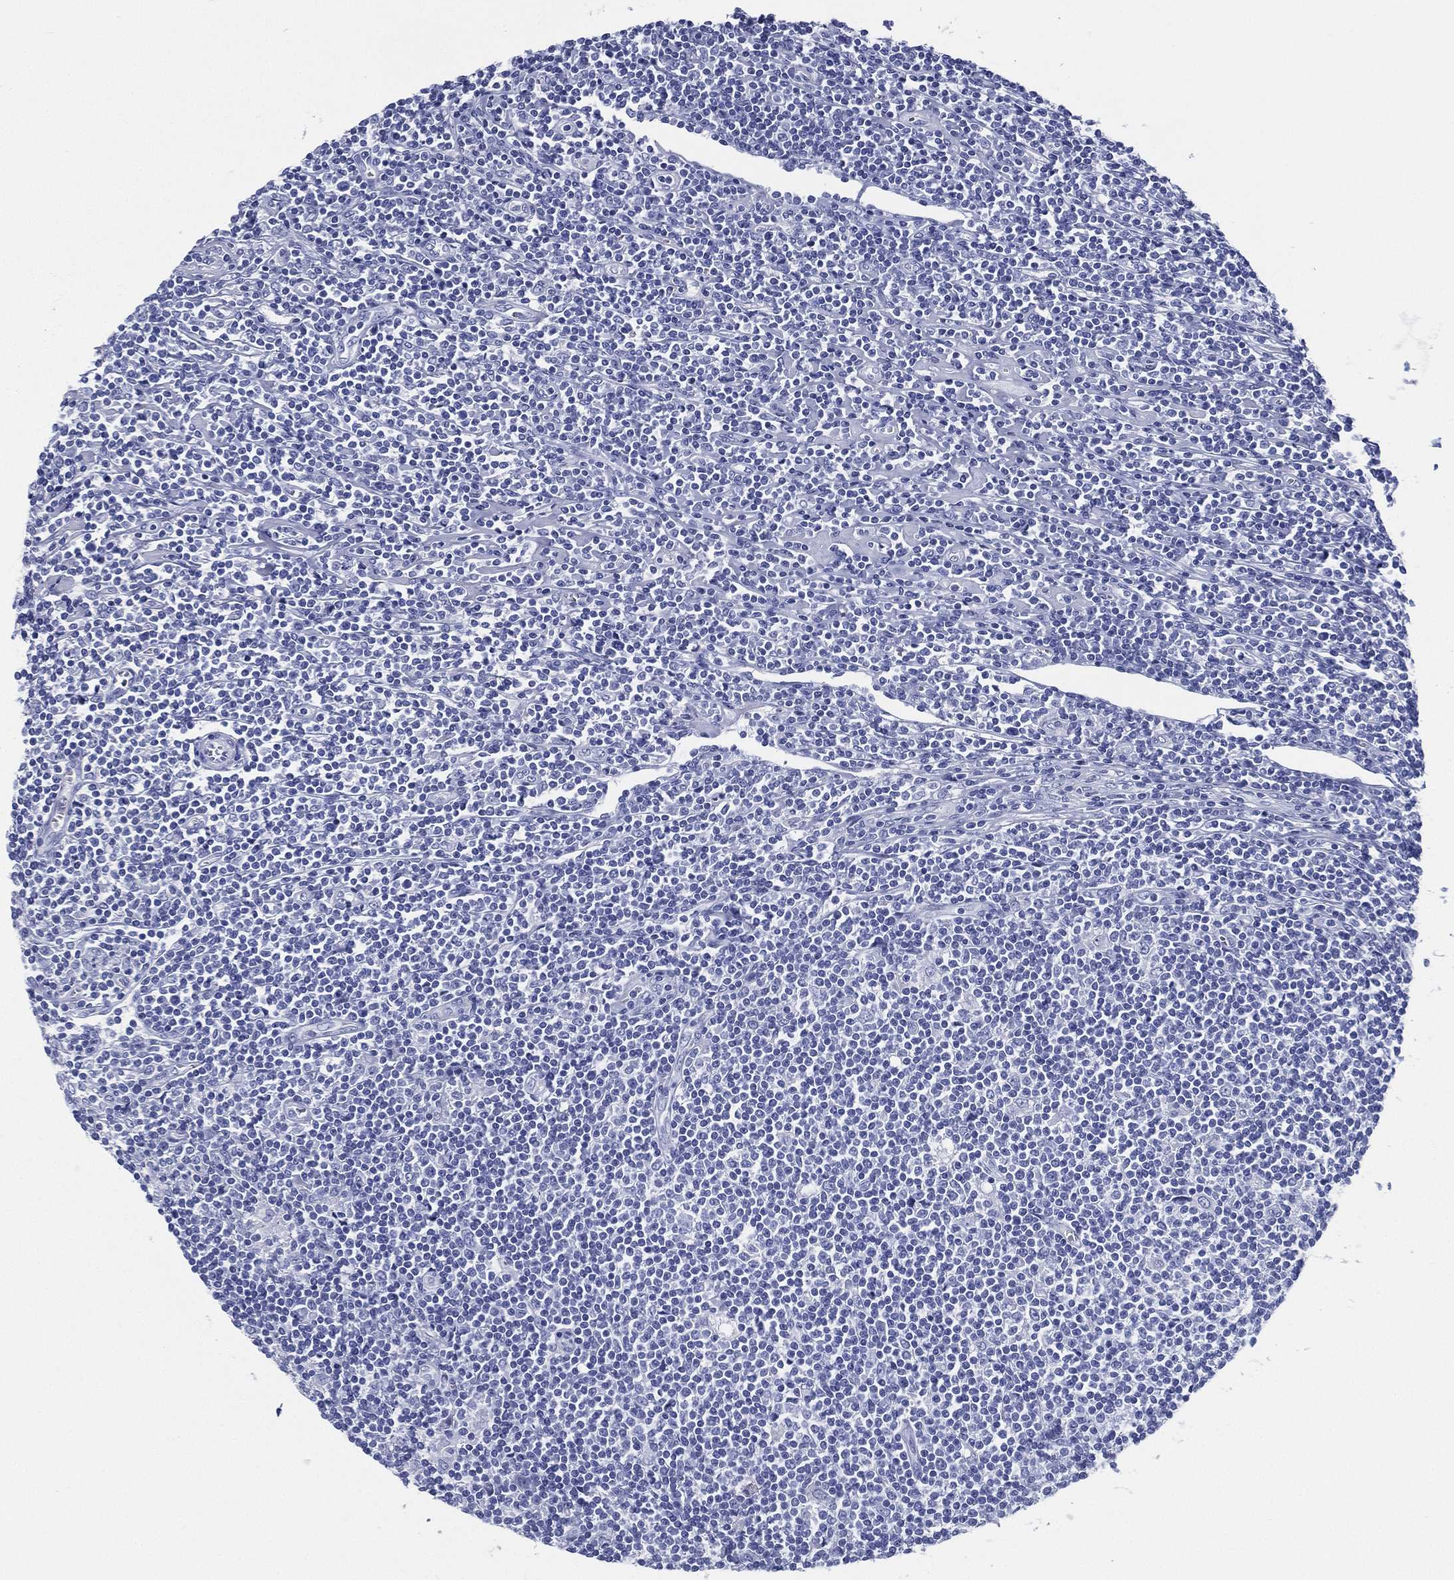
{"staining": {"intensity": "negative", "quantity": "none", "location": "none"}, "tissue": "lymphoma", "cell_type": "Tumor cells", "image_type": "cancer", "snomed": [{"axis": "morphology", "description": "Hodgkin's disease, NOS"}, {"axis": "topography", "description": "Lymph node"}], "caption": "Micrograph shows no protein staining in tumor cells of lymphoma tissue. (Stains: DAB immunohistochemistry with hematoxylin counter stain, Microscopy: brightfield microscopy at high magnification).", "gene": "RSPH4A", "patient": {"sex": "male", "age": 40}}